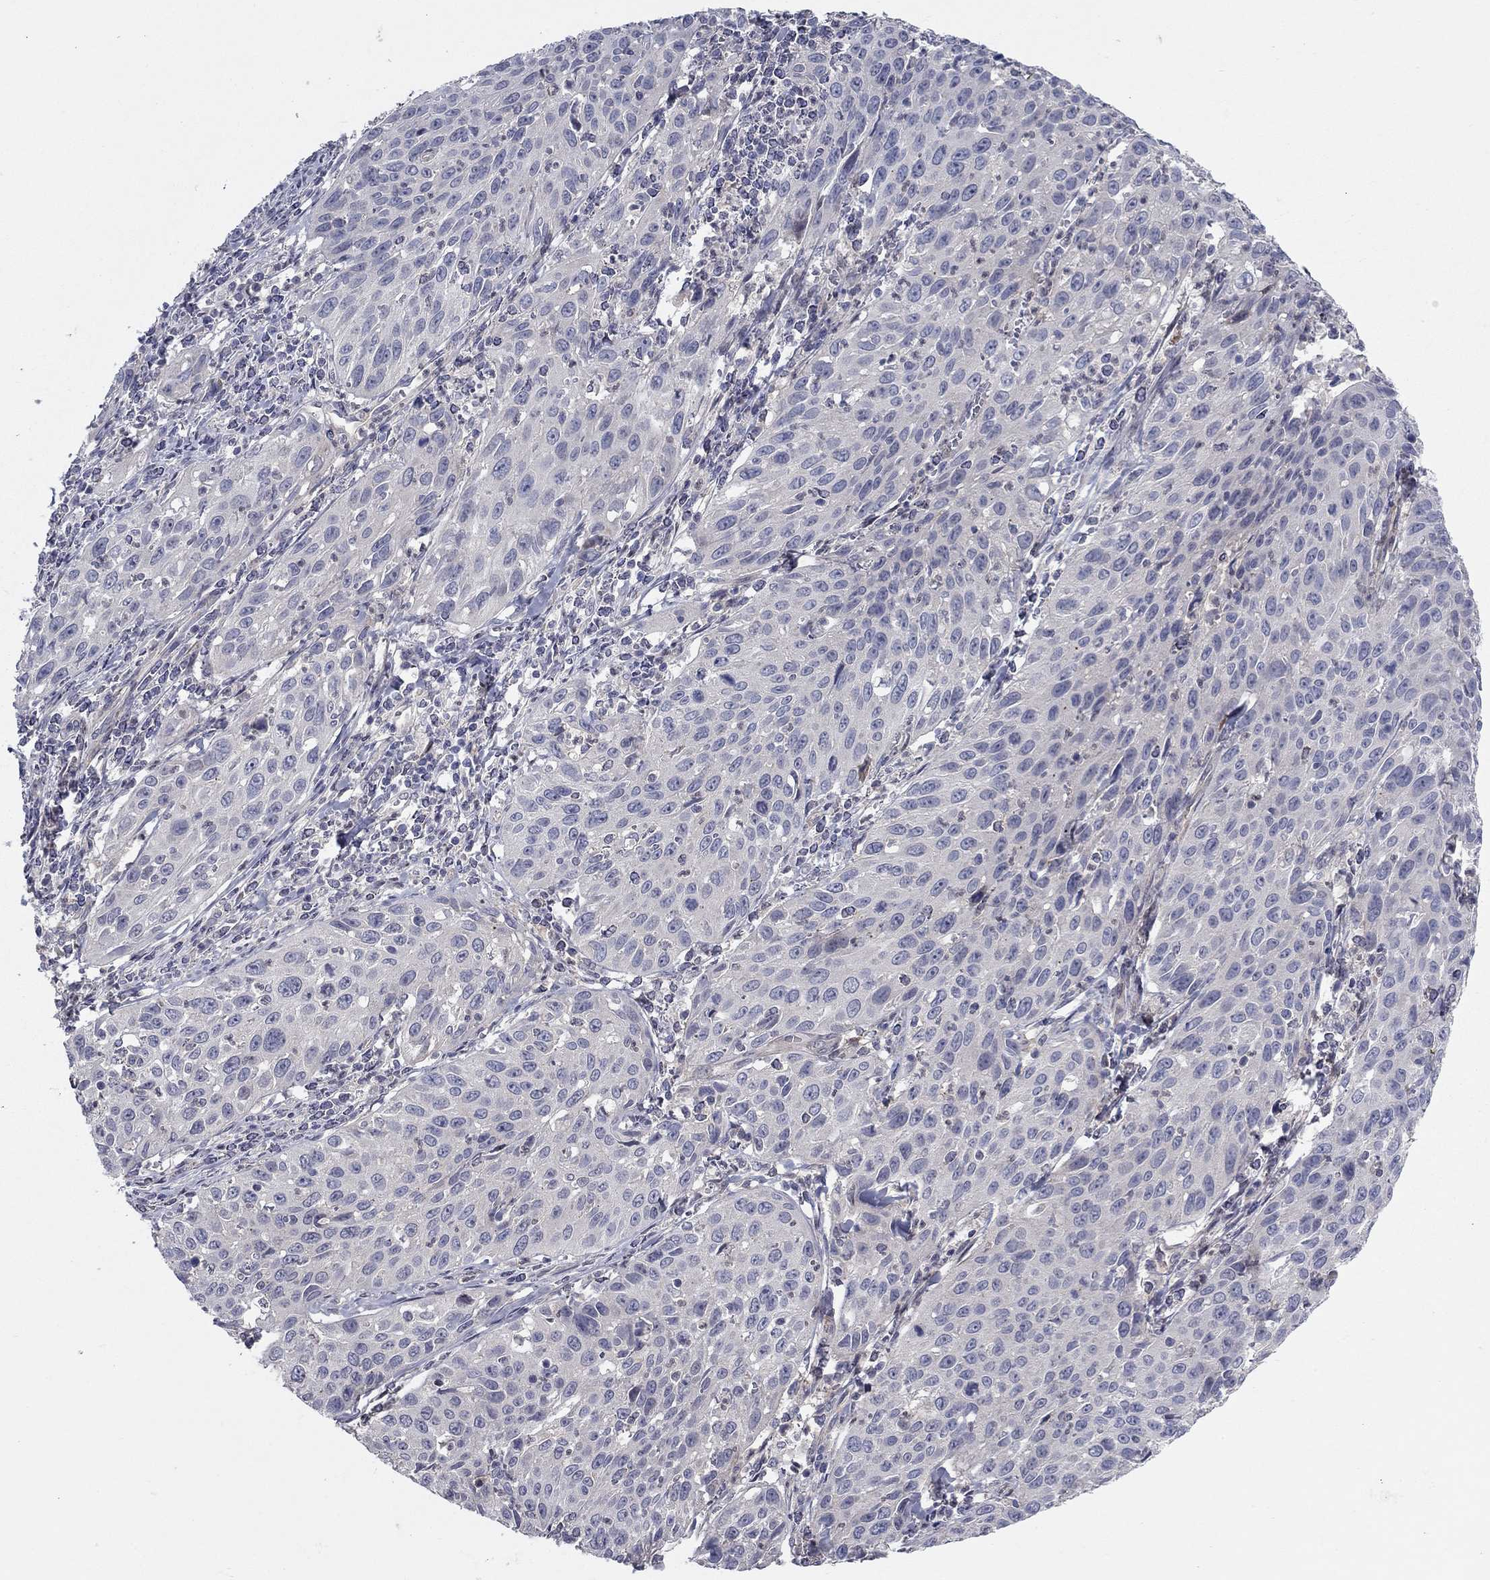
{"staining": {"intensity": "negative", "quantity": "none", "location": "none"}, "tissue": "cervical cancer", "cell_type": "Tumor cells", "image_type": "cancer", "snomed": [{"axis": "morphology", "description": "Squamous cell carcinoma, NOS"}, {"axis": "topography", "description": "Cervix"}], "caption": "There is no significant positivity in tumor cells of squamous cell carcinoma (cervical).", "gene": "DUSP7", "patient": {"sex": "female", "age": 26}}